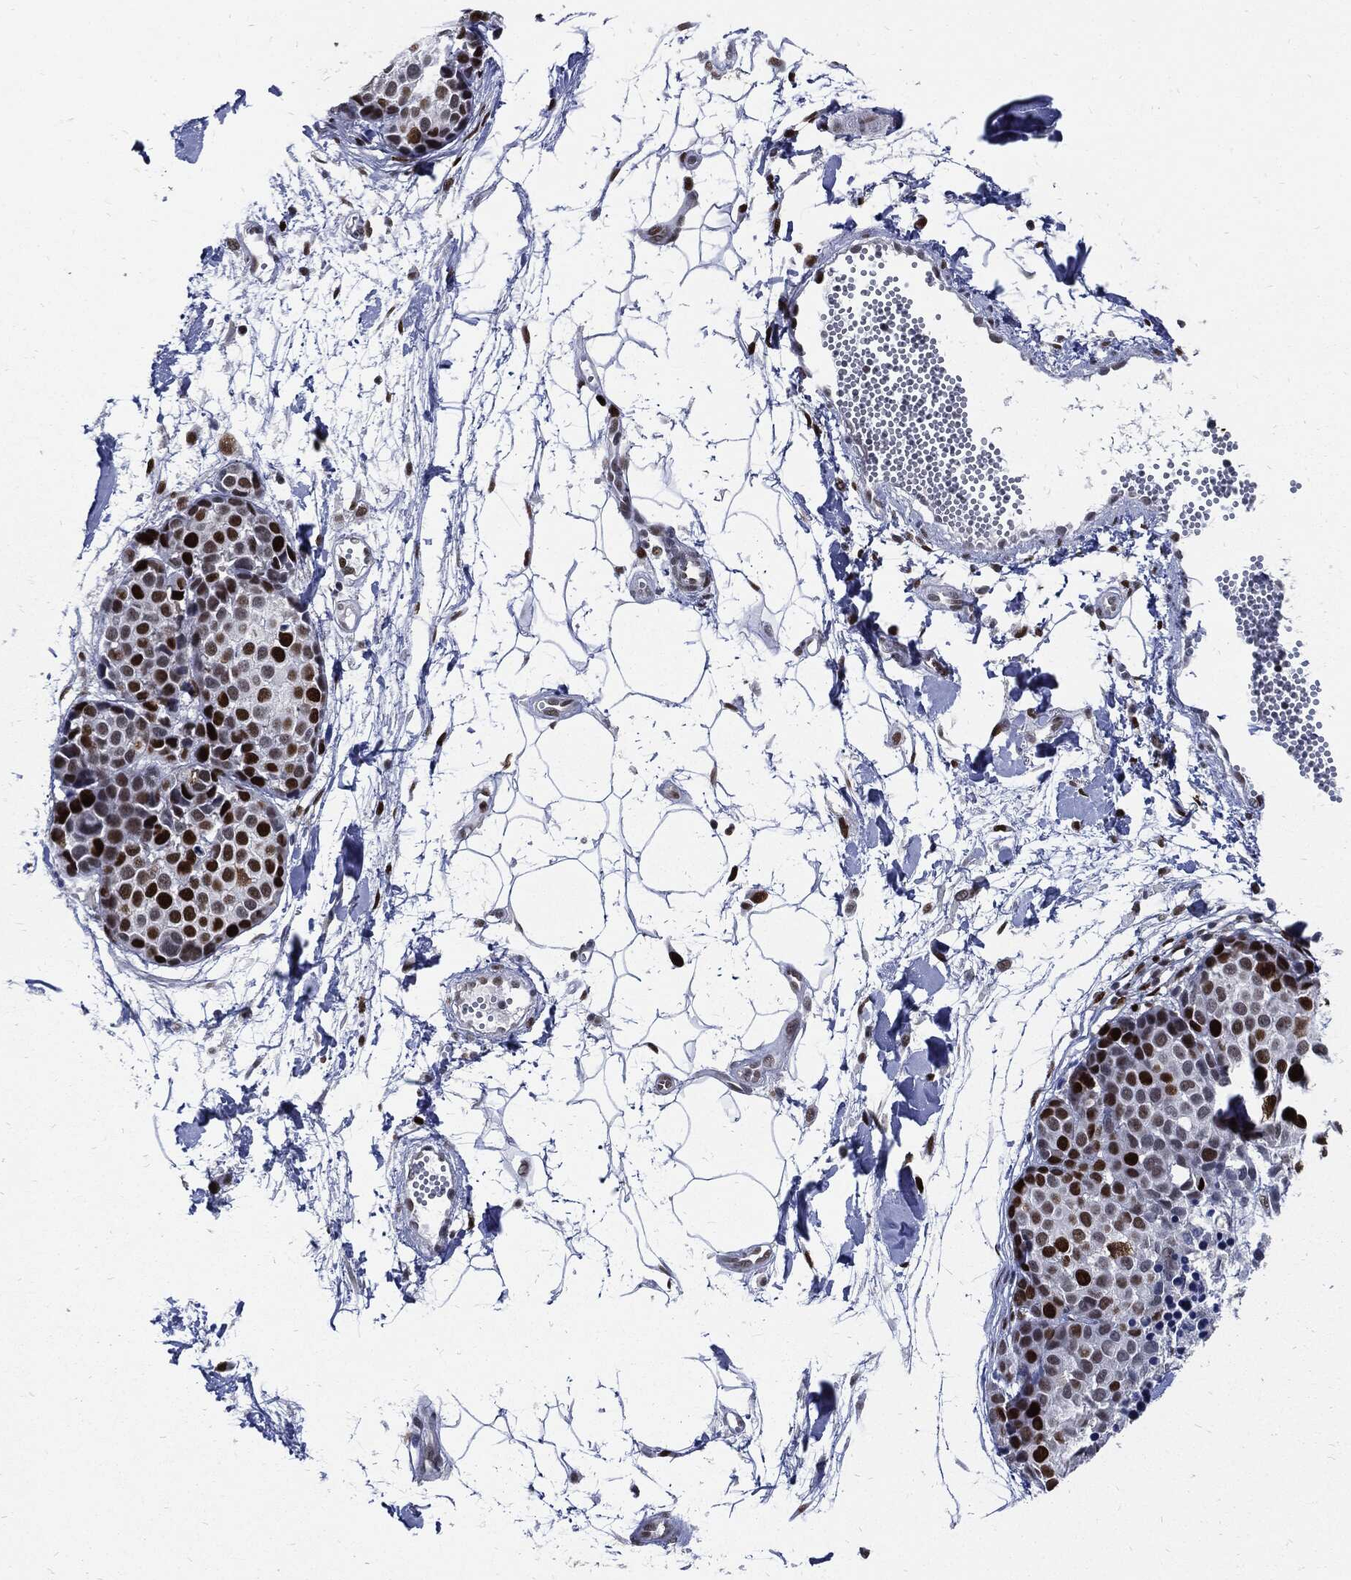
{"staining": {"intensity": "strong", "quantity": ">75%", "location": "nuclear"}, "tissue": "melanoma", "cell_type": "Tumor cells", "image_type": "cancer", "snomed": [{"axis": "morphology", "description": "Malignant melanoma, NOS"}, {"axis": "topography", "description": "Skin"}], "caption": "Human melanoma stained with a brown dye shows strong nuclear positive staining in about >75% of tumor cells.", "gene": "NBN", "patient": {"sex": "female", "age": 86}}